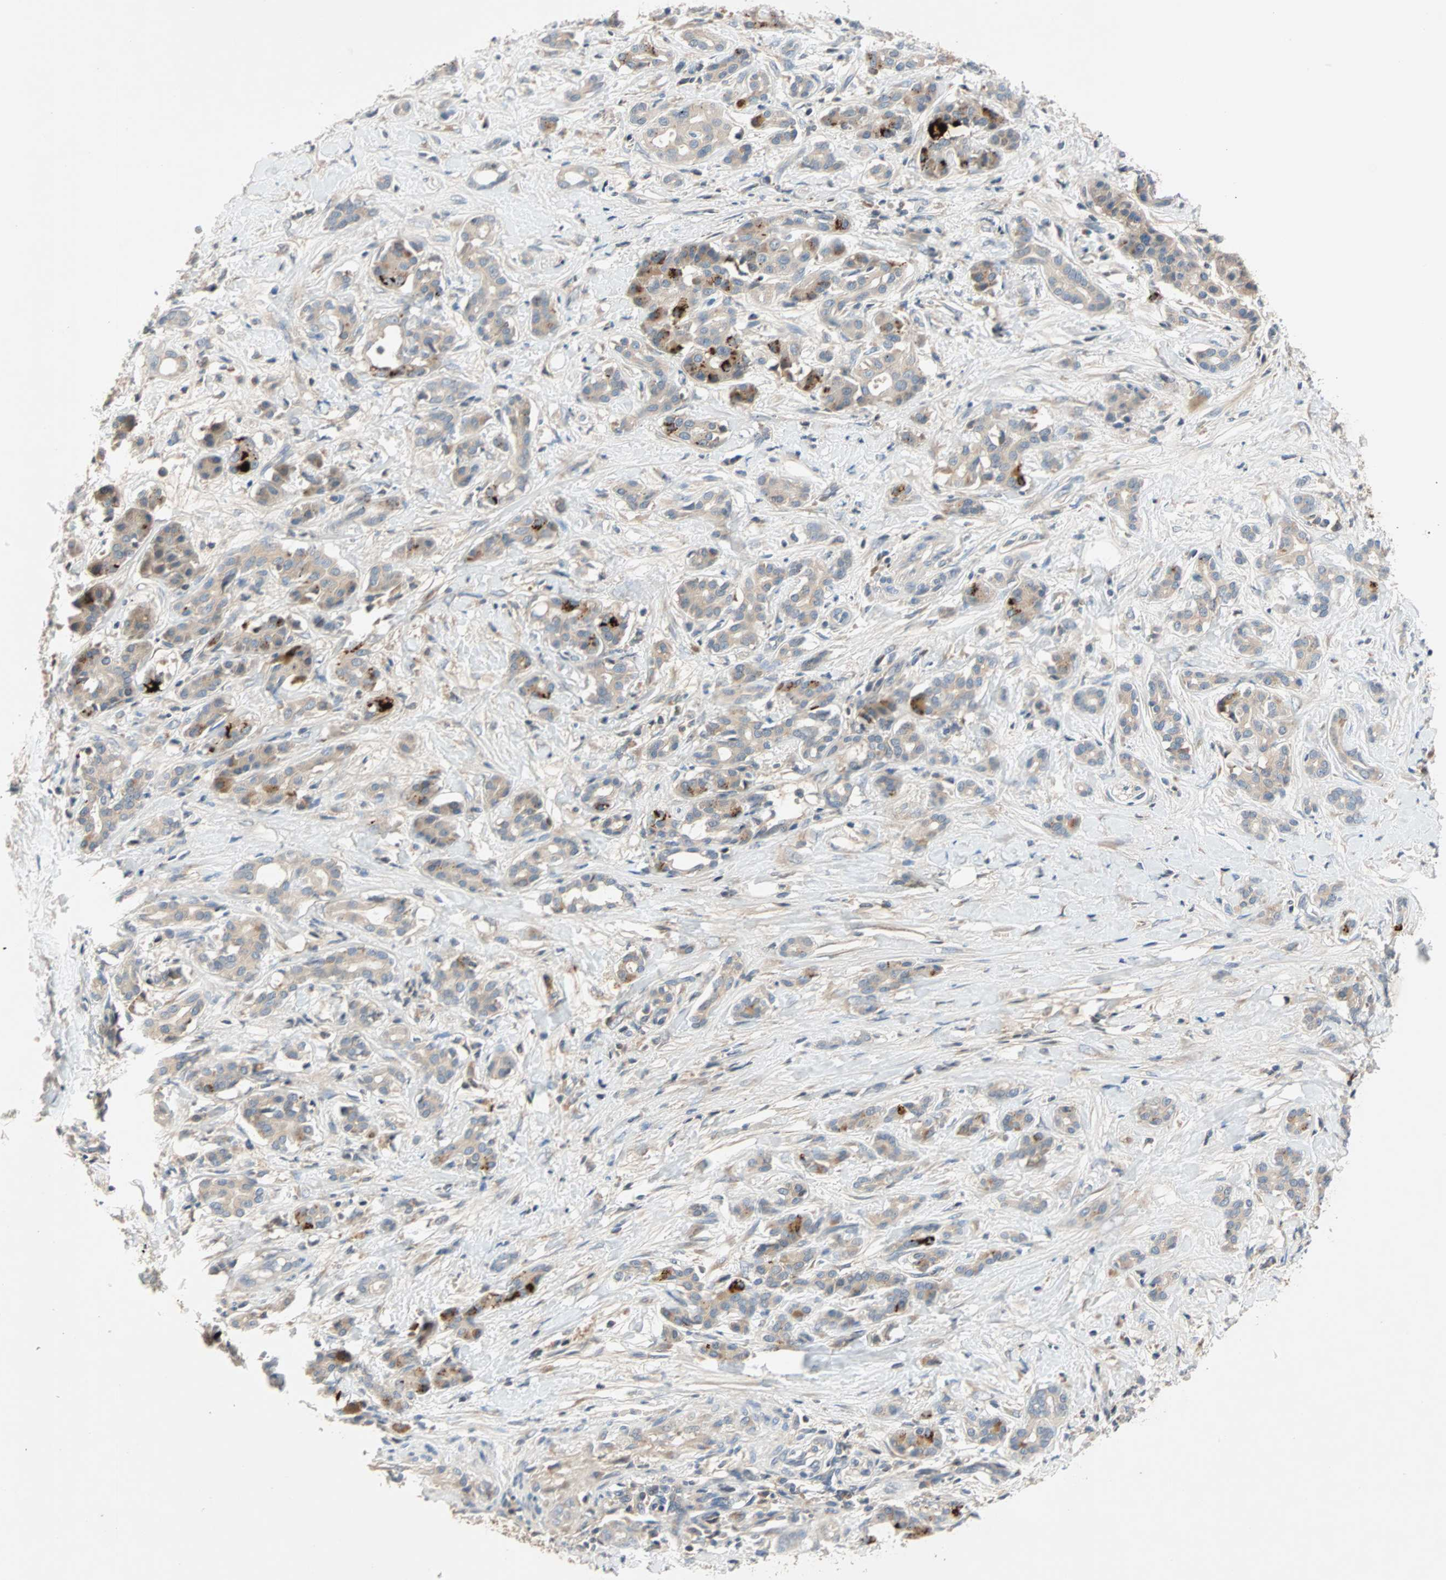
{"staining": {"intensity": "strong", "quantity": "<25%", "location": "cytoplasmic/membranous"}, "tissue": "pancreatic cancer", "cell_type": "Tumor cells", "image_type": "cancer", "snomed": [{"axis": "morphology", "description": "Adenocarcinoma, NOS"}, {"axis": "topography", "description": "Pancreas"}], "caption": "A histopathology image of human pancreatic cancer (adenocarcinoma) stained for a protein reveals strong cytoplasmic/membranous brown staining in tumor cells.", "gene": "MAP4K1", "patient": {"sex": "male", "age": 41}}